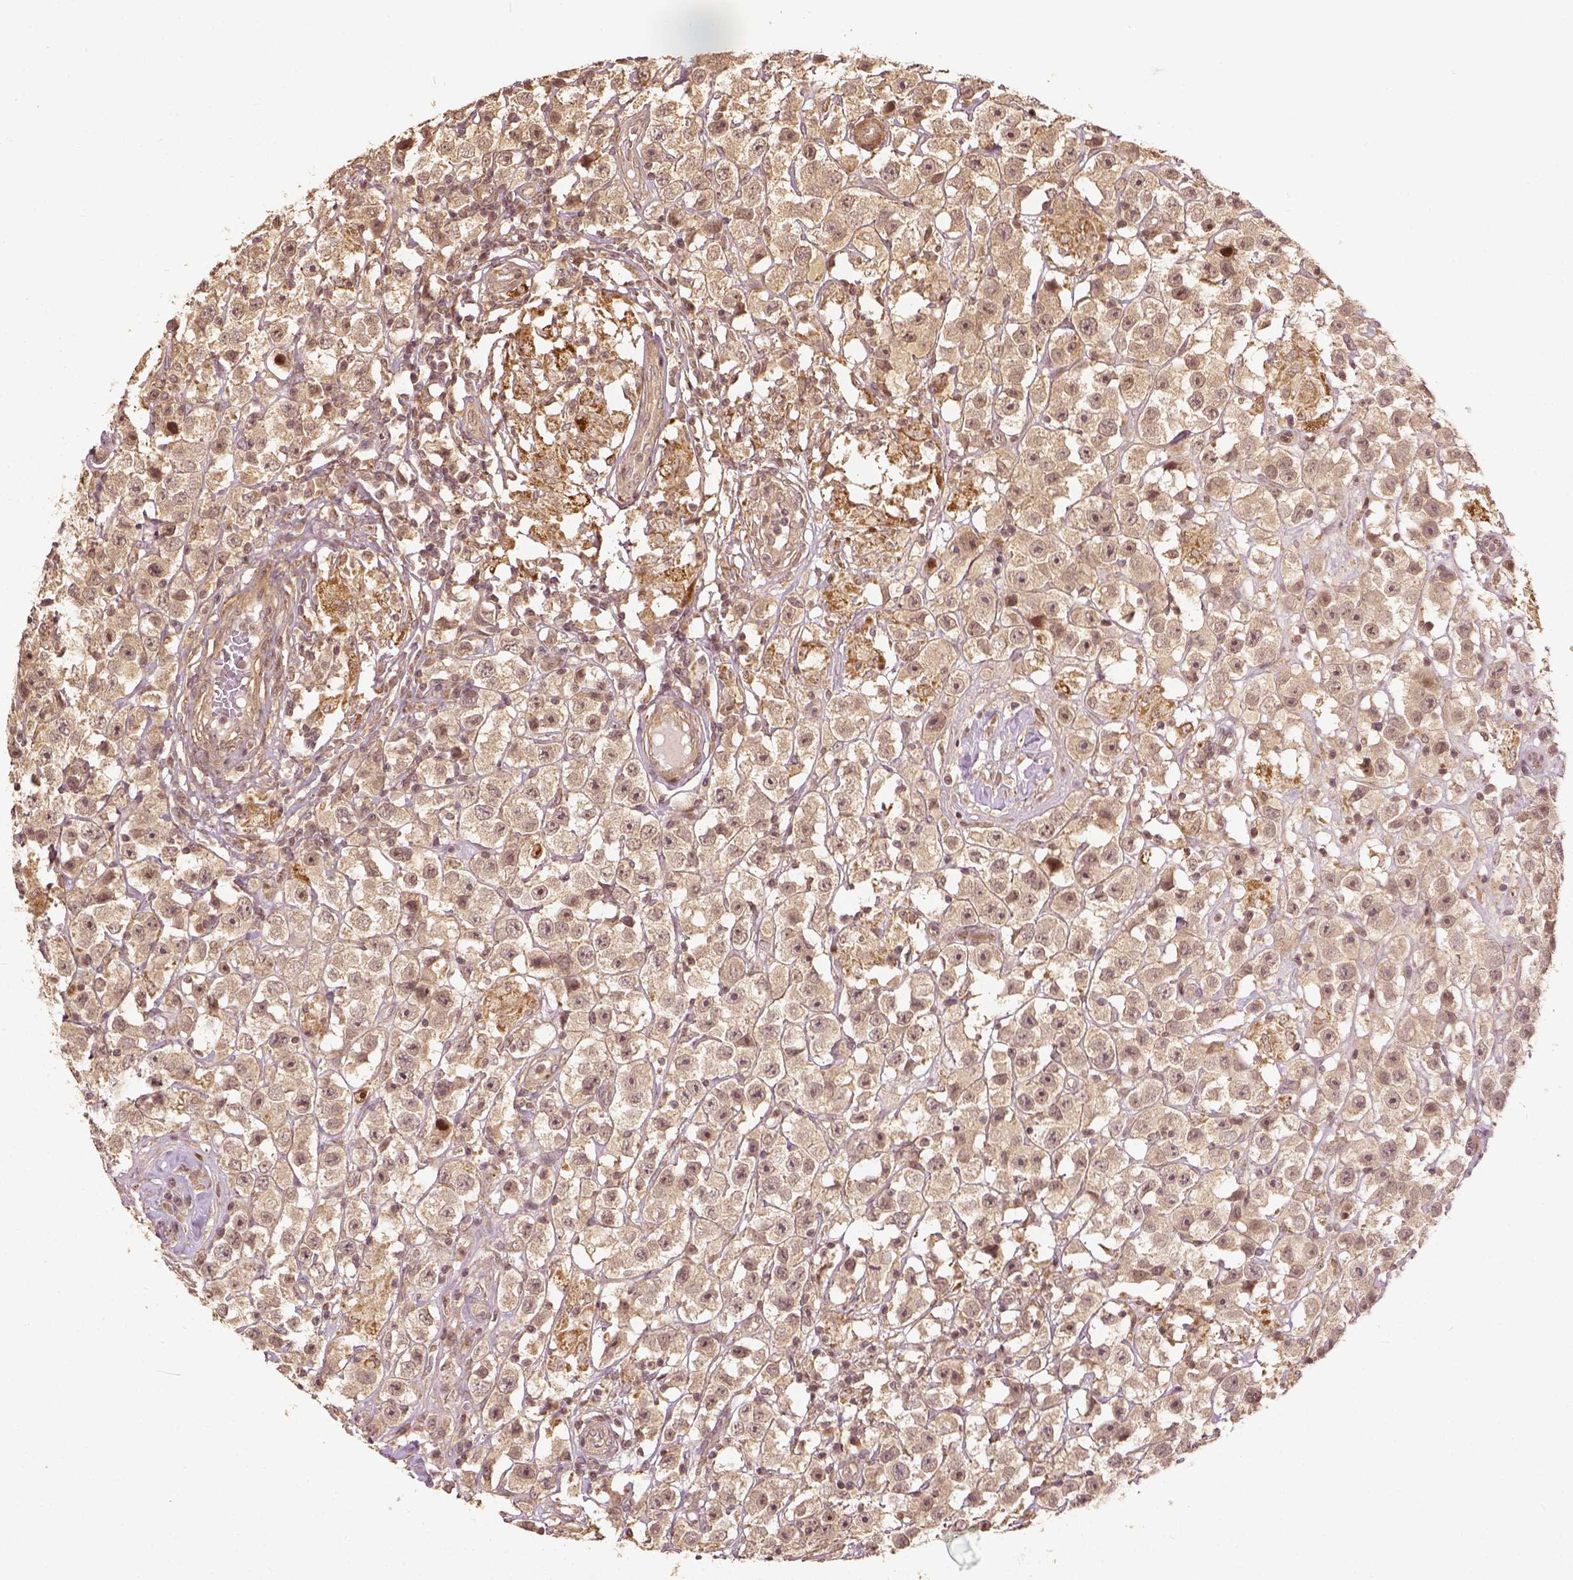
{"staining": {"intensity": "weak", "quantity": ">75%", "location": "cytoplasmic/membranous,nuclear"}, "tissue": "testis cancer", "cell_type": "Tumor cells", "image_type": "cancer", "snomed": [{"axis": "morphology", "description": "Seminoma, NOS"}, {"axis": "topography", "description": "Testis"}], "caption": "Immunohistochemistry micrograph of neoplastic tissue: testis seminoma stained using IHC exhibits low levels of weak protein expression localized specifically in the cytoplasmic/membranous and nuclear of tumor cells, appearing as a cytoplasmic/membranous and nuclear brown color.", "gene": "VEGFA", "patient": {"sex": "male", "age": 45}}